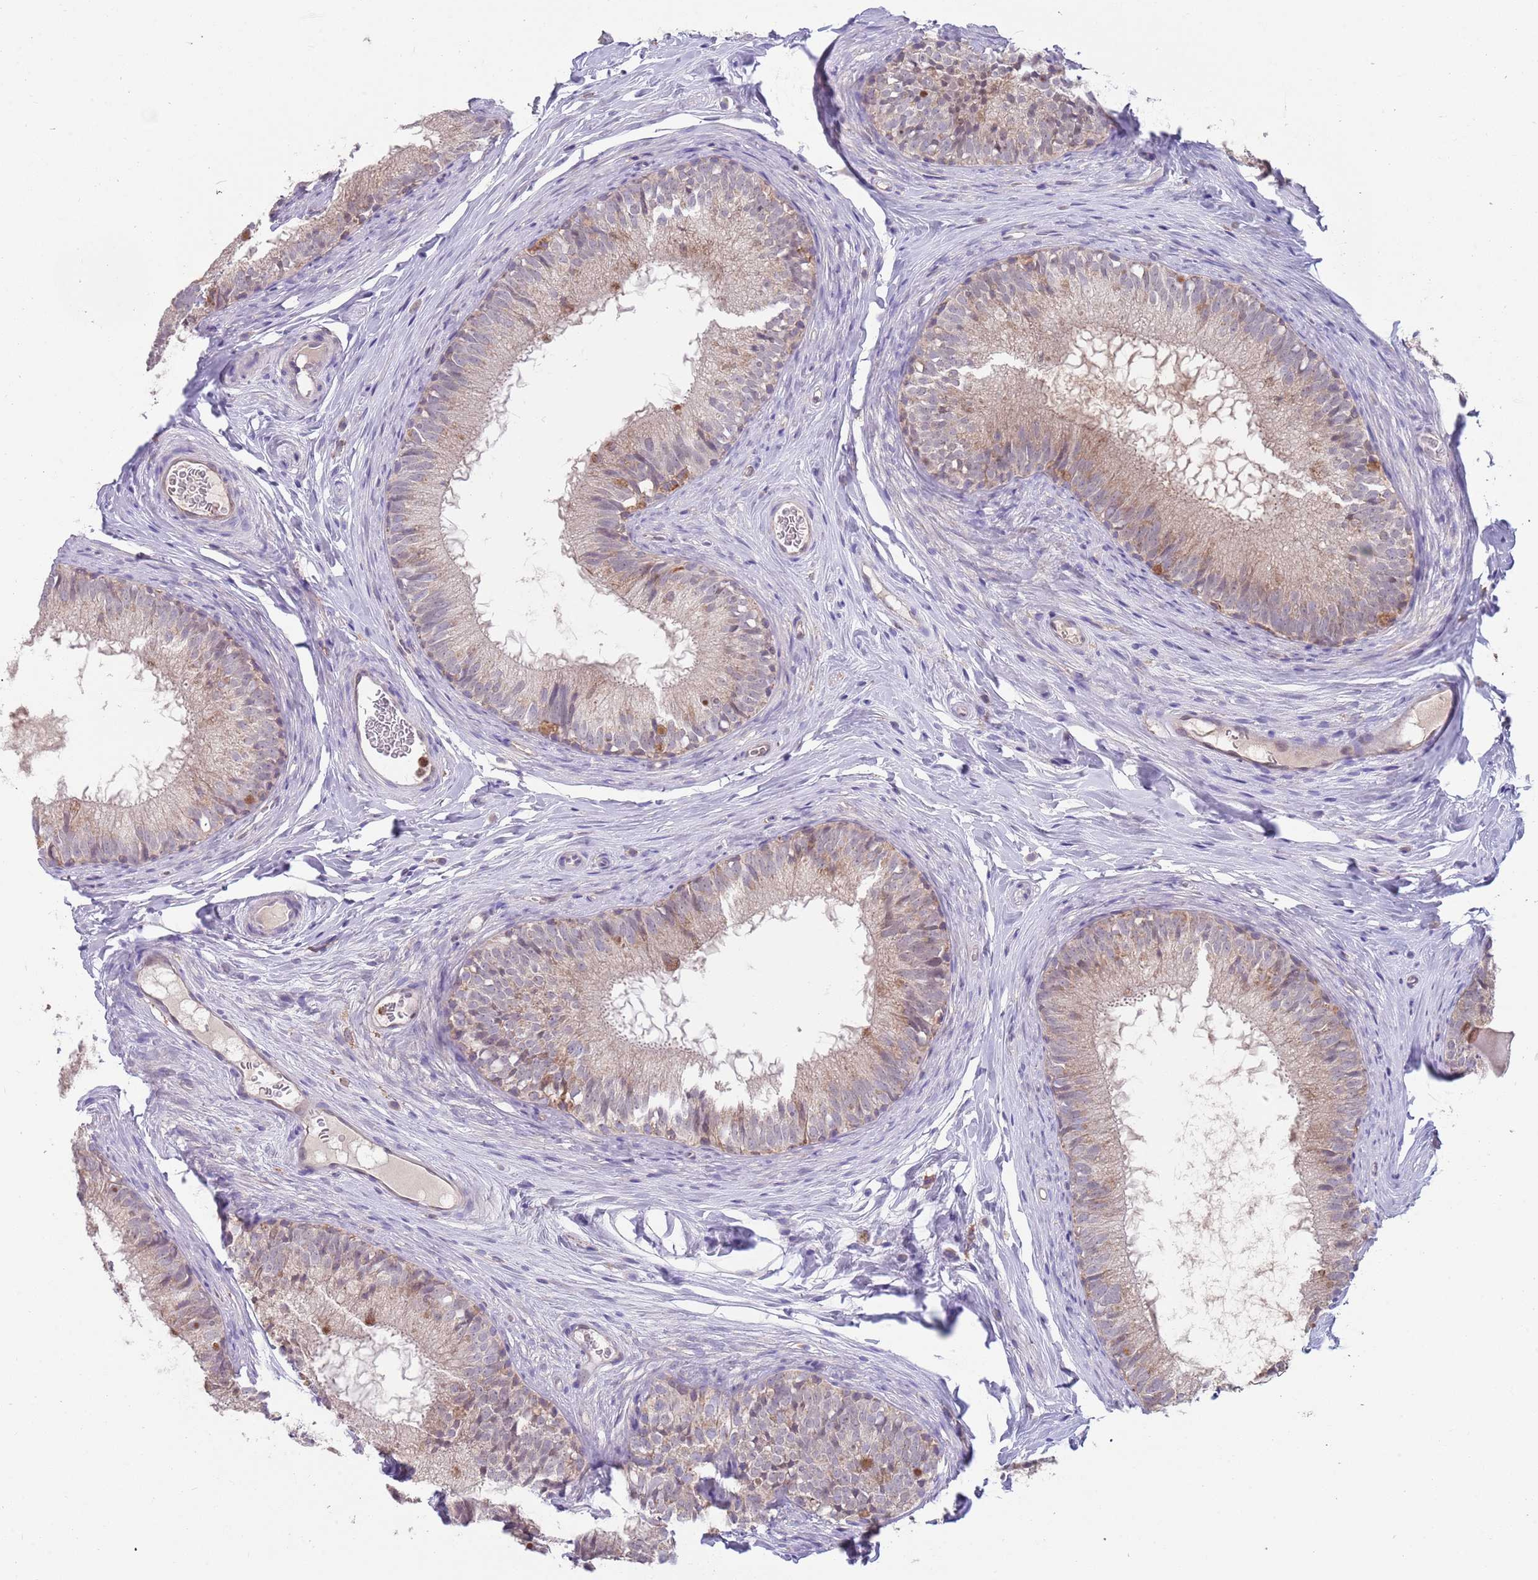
{"staining": {"intensity": "weak", "quantity": "25%-75%", "location": "cytoplasmic/membranous"}, "tissue": "epididymis", "cell_type": "Glandular cells", "image_type": "normal", "snomed": [{"axis": "morphology", "description": "Normal tissue, NOS"}, {"axis": "topography", "description": "Epididymis"}], "caption": "A high-resolution micrograph shows IHC staining of unremarkable epididymis, which shows weak cytoplasmic/membranous staining in about 25%-75% of glandular cells.", "gene": "DDT", "patient": {"sex": "male", "age": 25}}